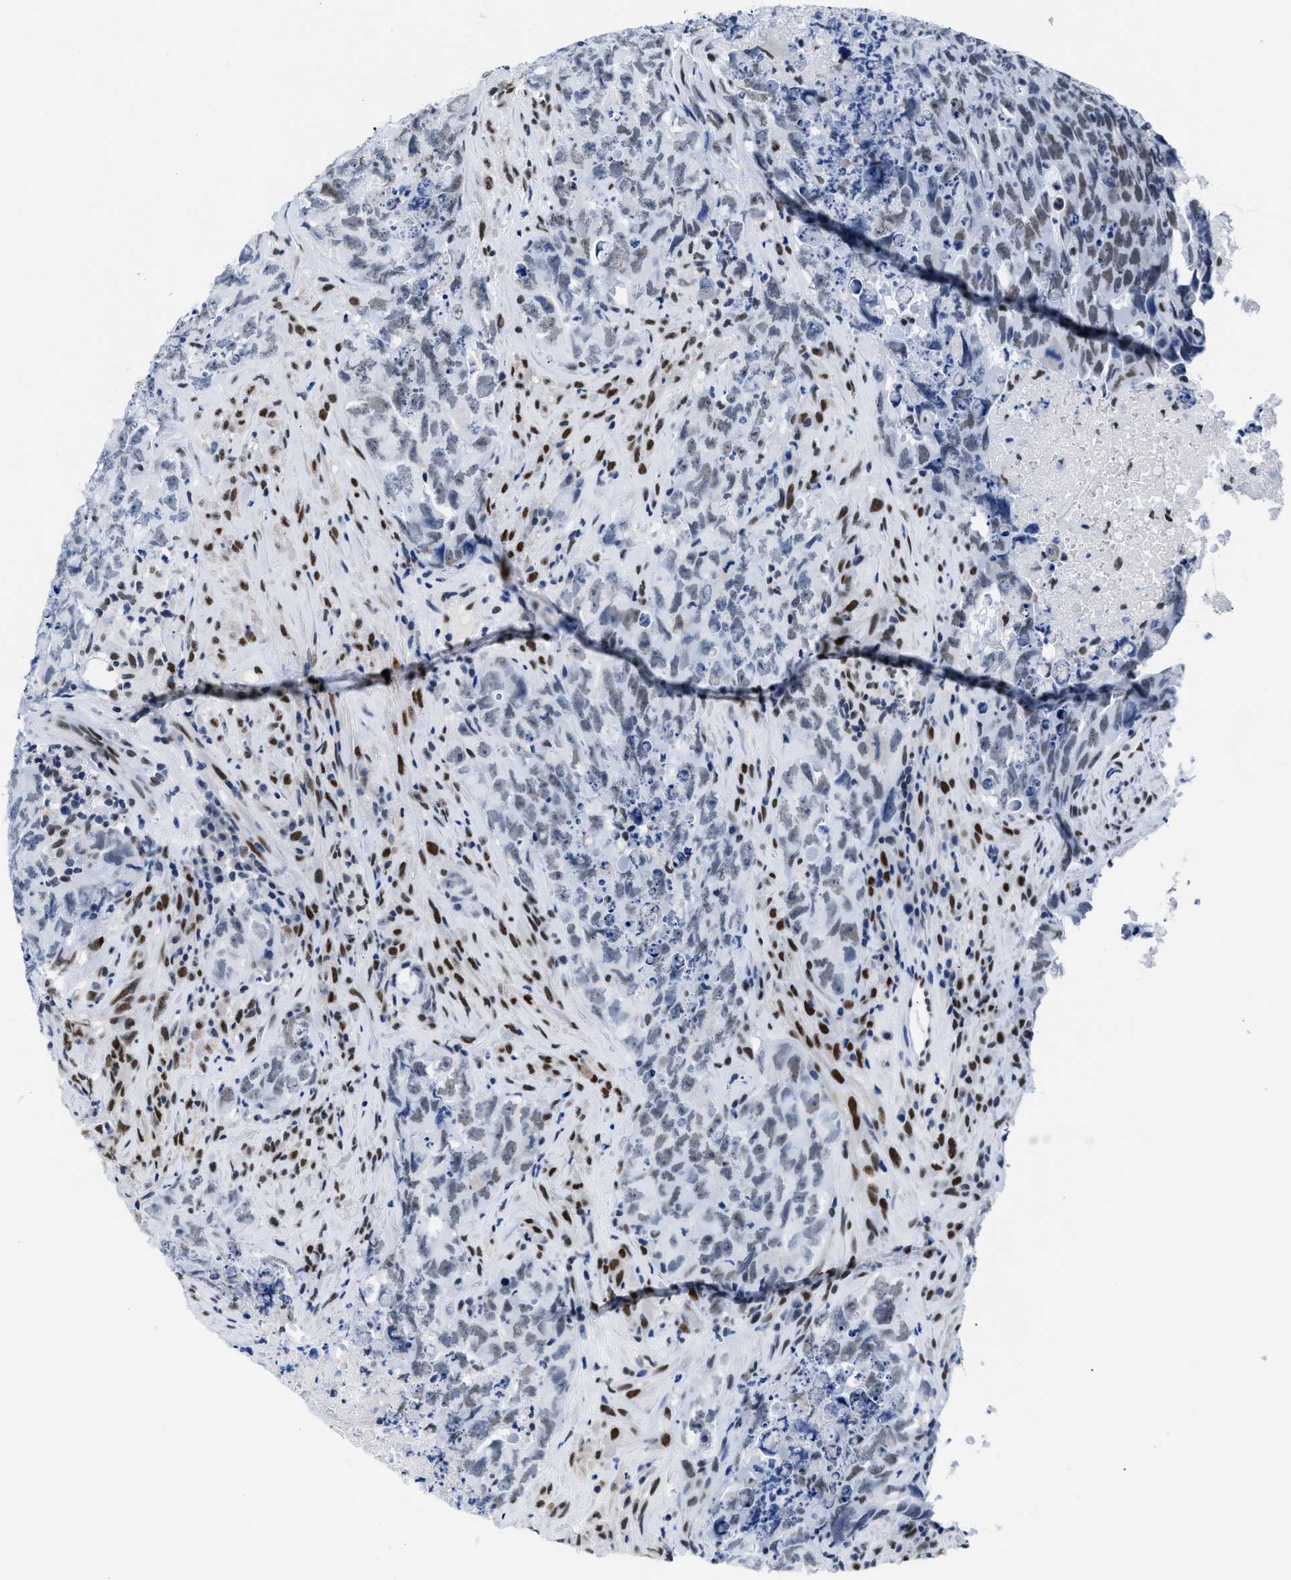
{"staining": {"intensity": "moderate", "quantity": "<25%", "location": "nuclear"}, "tissue": "testis cancer", "cell_type": "Tumor cells", "image_type": "cancer", "snomed": [{"axis": "morphology", "description": "Carcinoma, Embryonal, NOS"}, {"axis": "topography", "description": "Testis"}], "caption": "Immunohistochemical staining of human testis cancer (embryonal carcinoma) reveals low levels of moderate nuclear protein staining in about <25% of tumor cells. The staining was performed using DAB, with brown indicating positive protein expression. Nuclei are stained blue with hematoxylin.", "gene": "CTBP1", "patient": {"sex": "male", "age": 32}}